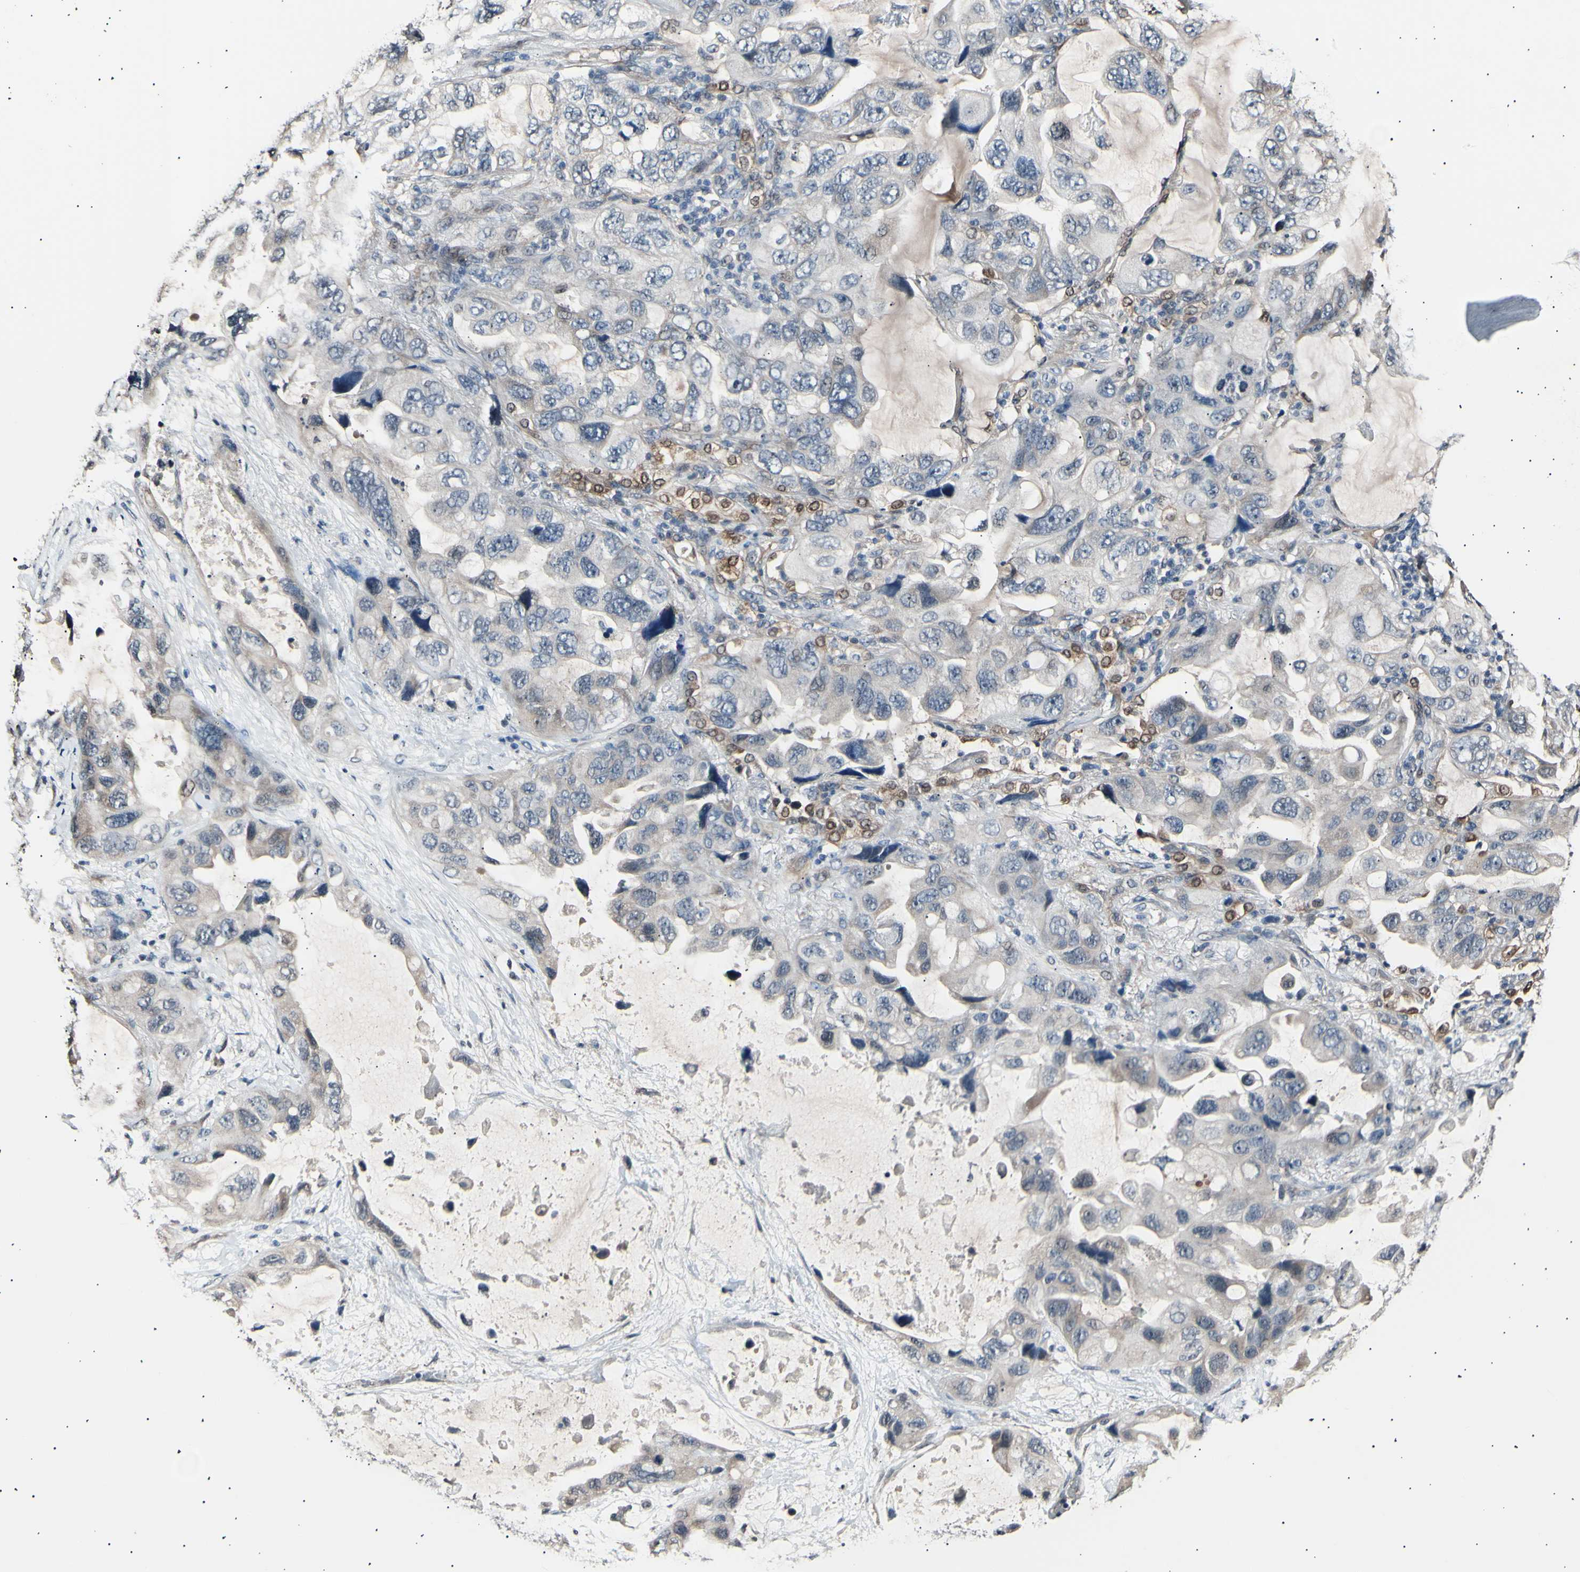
{"staining": {"intensity": "negative", "quantity": "none", "location": "none"}, "tissue": "lung cancer", "cell_type": "Tumor cells", "image_type": "cancer", "snomed": [{"axis": "morphology", "description": "Squamous cell carcinoma, NOS"}, {"axis": "topography", "description": "Lung"}], "caption": "A histopathology image of human lung cancer (squamous cell carcinoma) is negative for staining in tumor cells.", "gene": "AK1", "patient": {"sex": "female", "age": 73}}